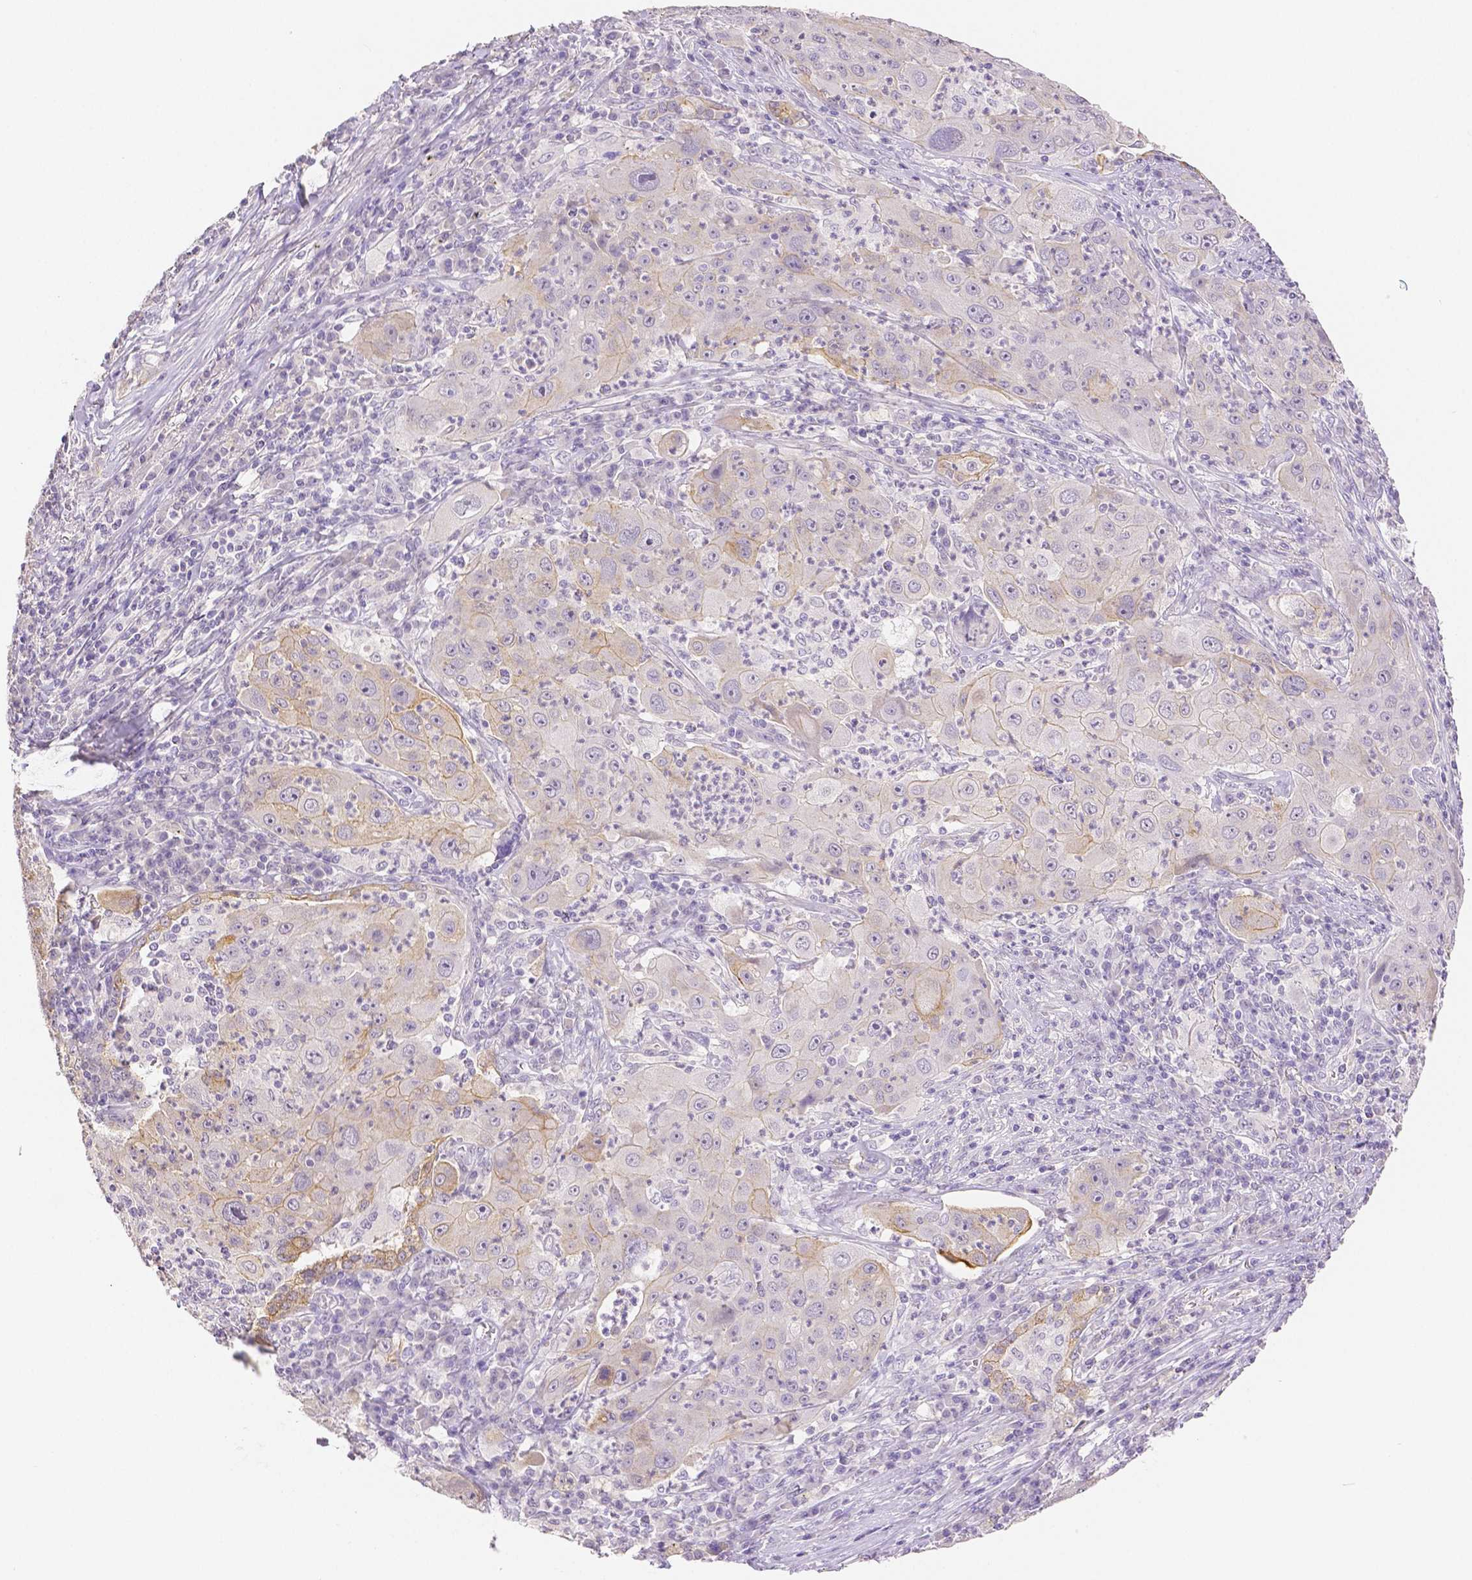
{"staining": {"intensity": "moderate", "quantity": "25%-75%", "location": "cytoplasmic/membranous"}, "tissue": "lung cancer", "cell_type": "Tumor cells", "image_type": "cancer", "snomed": [{"axis": "morphology", "description": "Squamous cell carcinoma, NOS"}, {"axis": "topography", "description": "Lung"}], "caption": "Human lung squamous cell carcinoma stained for a protein (brown) displays moderate cytoplasmic/membranous positive expression in approximately 25%-75% of tumor cells.", "gene": "OCLN", "patient": {"sex": "female", "age": 59}}